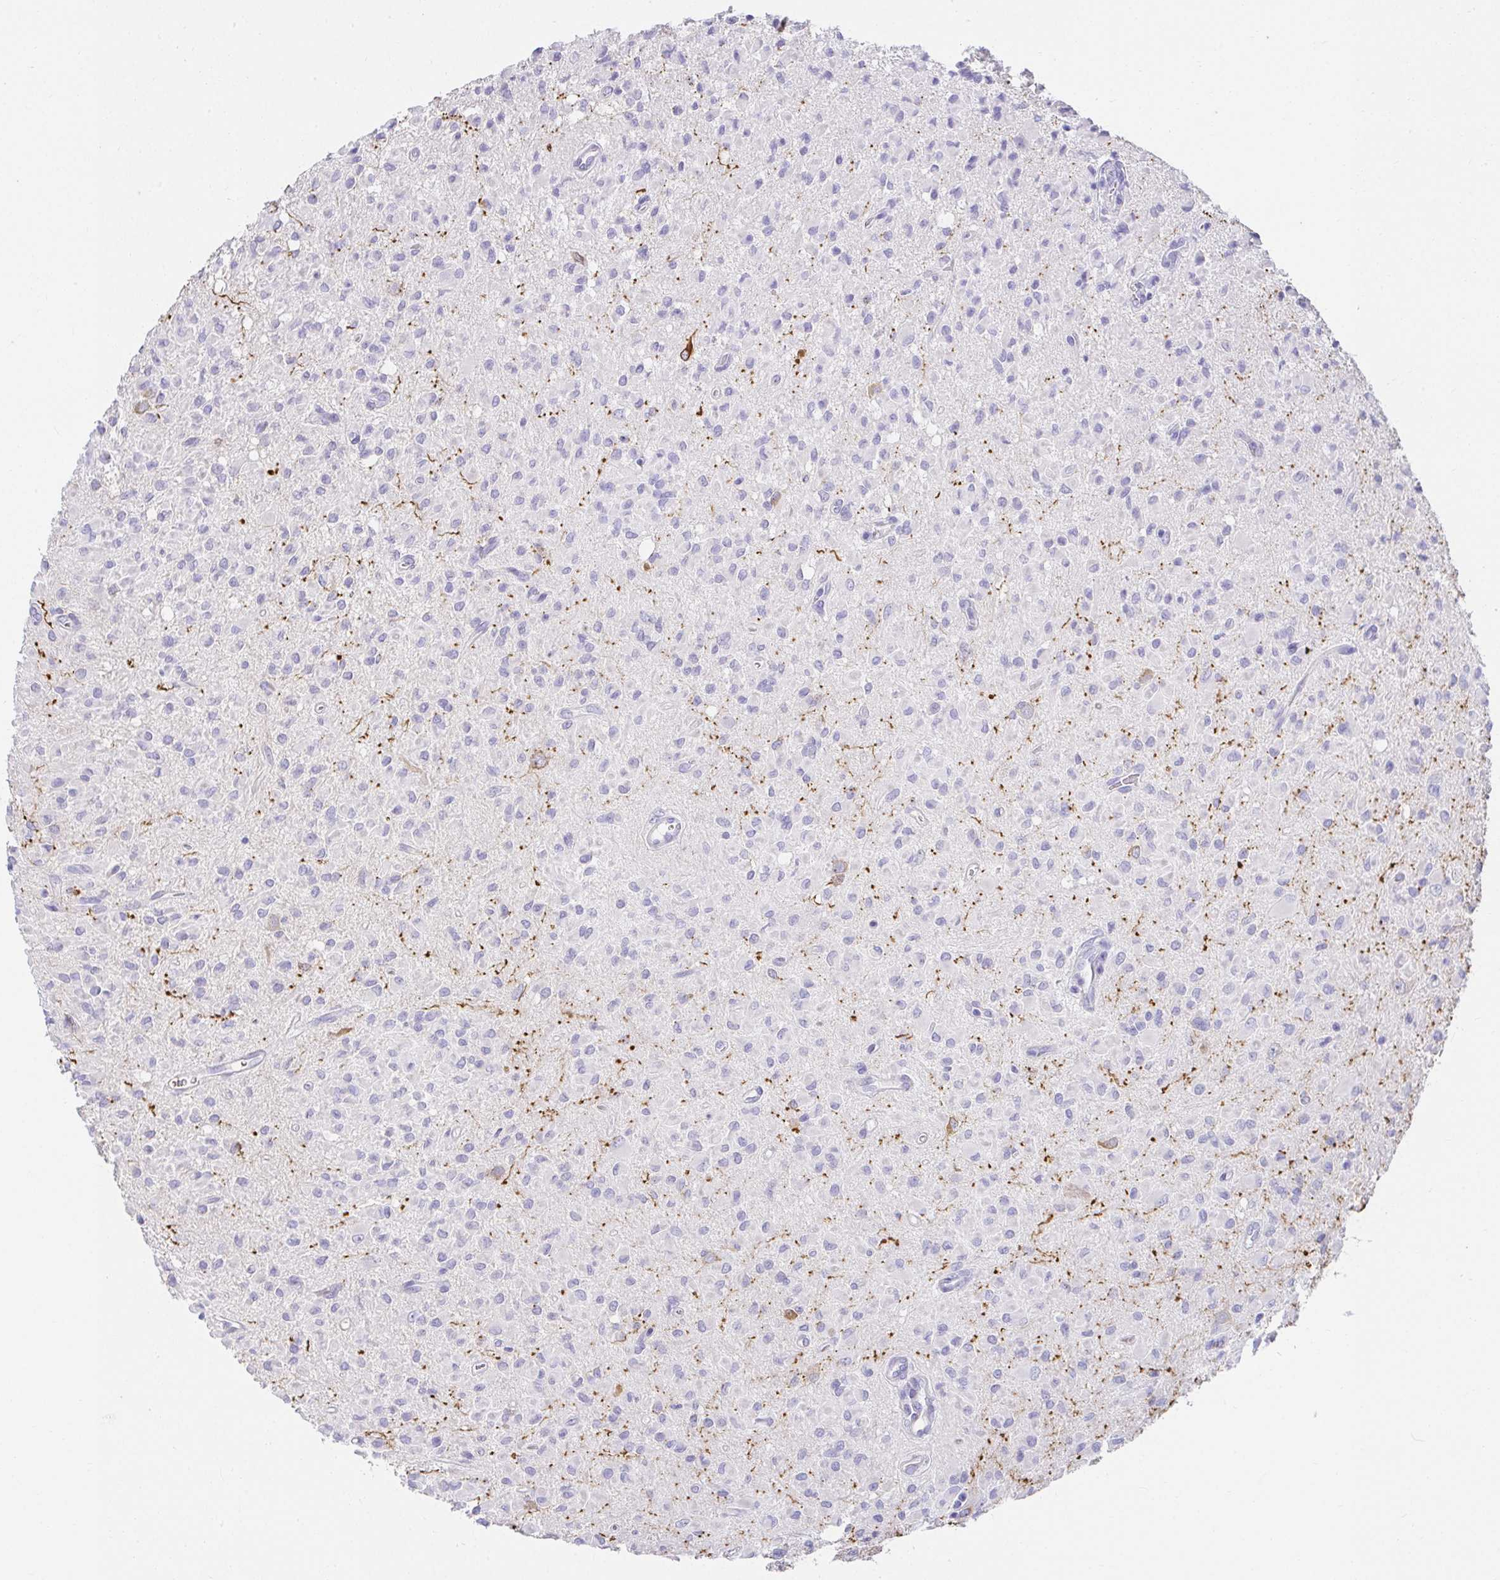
{"staining": {"intensity": "negative", "quantity": "none", "location": "none"}, "tissue": "glioma", "cell_type": "Tumor cells", "image_type": "cancer", "snomed": [{"axis": "morphology", "description": "Glioma, malignant, Low grade"}, {"axis": "topography", "description": "Brain"}], "caption": "Immunohistochemistry (IHC) of human glioma exhibits no staining in tumor cells. (Brightfield microscopy of DAB (3,3'-diaminobenzidine) immunohistochemistry (IHC) at high magnification).", "gene": "VGLL1", "patient": {"sex": "female", "age": 33}}